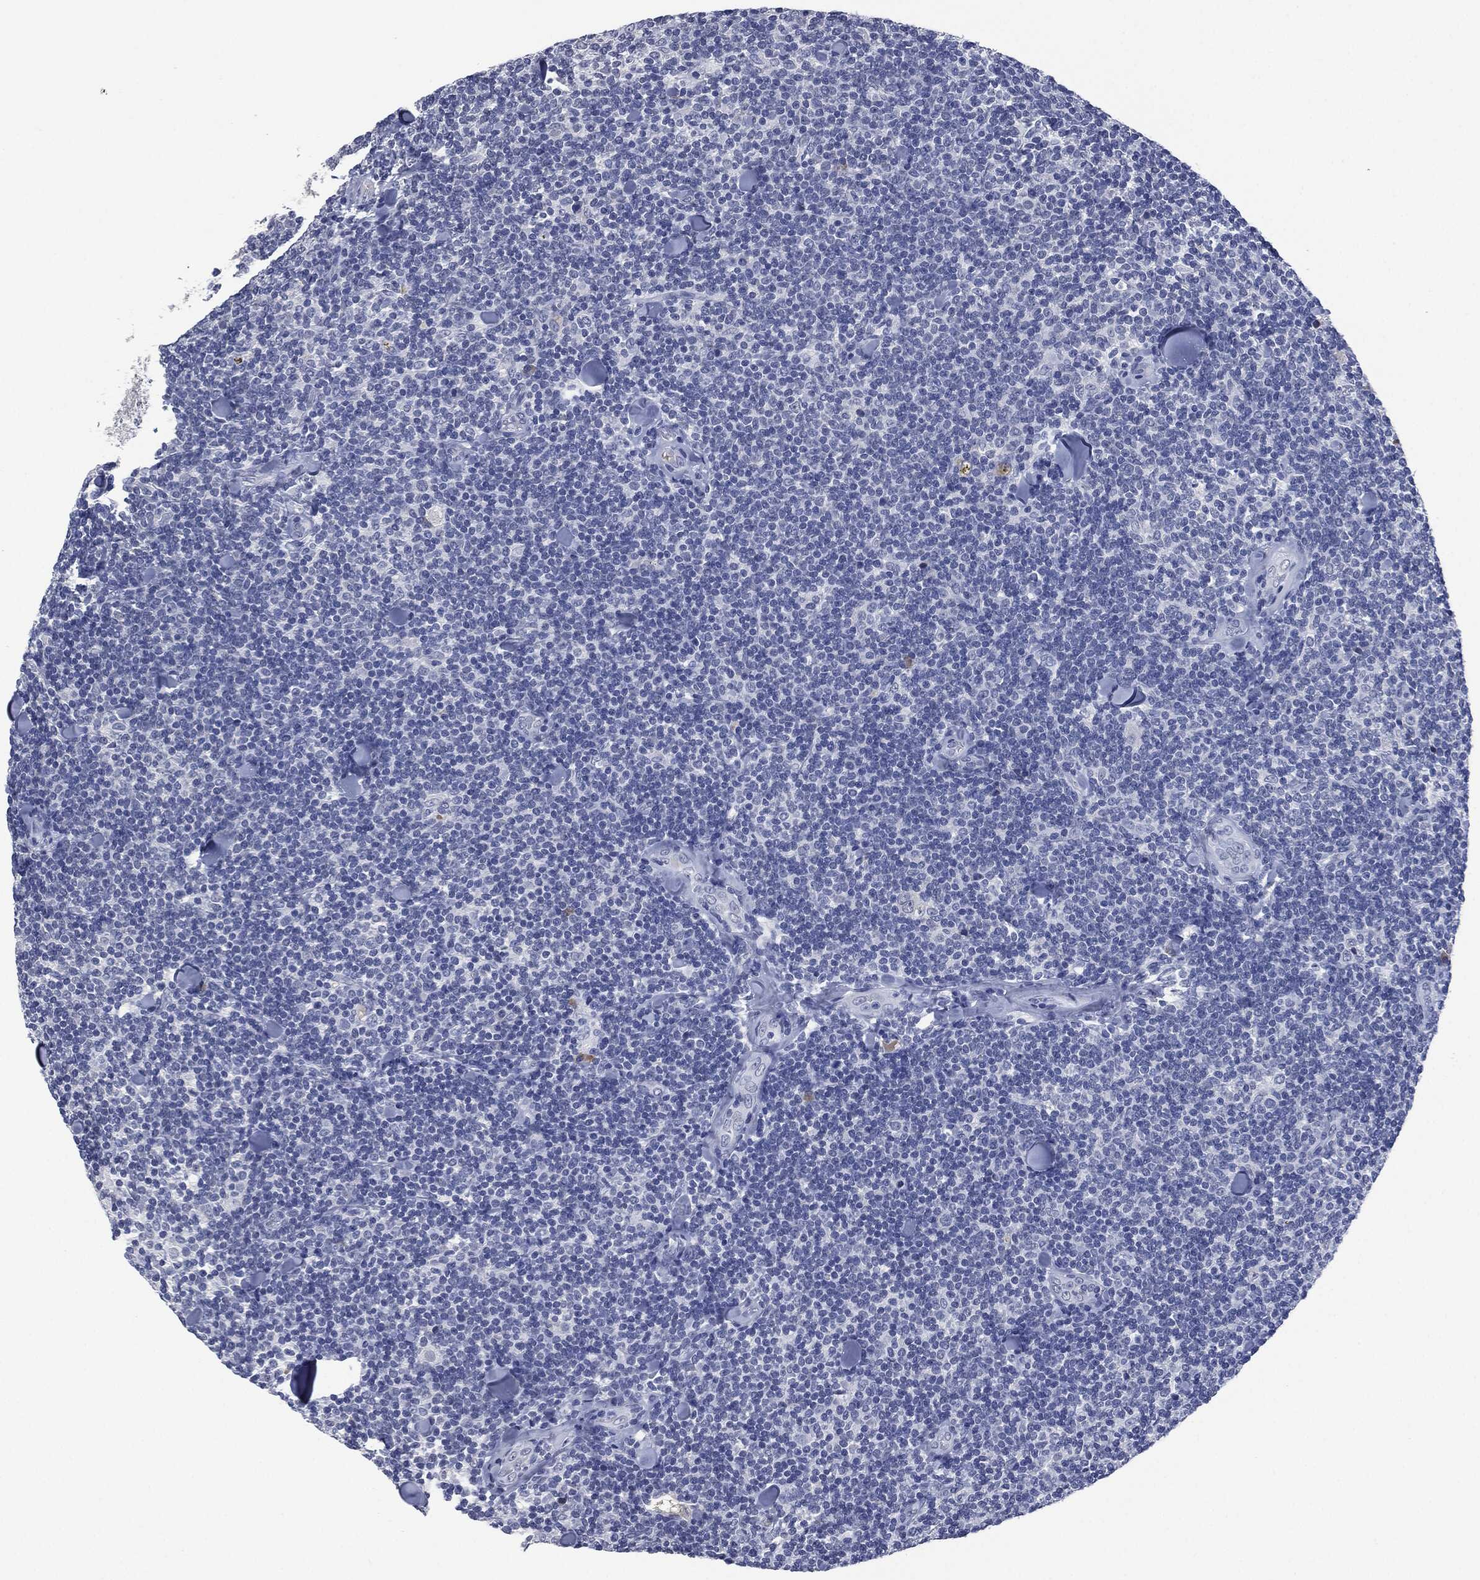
{"staining": {"intensity": "negative", "quantity": "none", "location": "none"}, "tissue": "lymphoma", "cell_type": "Tumor cells", "image_type": "cancer", "snomed": [{"axis": "morphology", "description": "Malignant lymphoma, non-Hodgkin's type, Low grade"}, {"axis": "topography", "description": "Lymph node"}], "caption": "Immunohistochemical staining of human low-grade malignant lymphoma, non-Hodgkin's type exhibits no significant expression in tumor cells. The staining is performed using DAB (3,3'-diaminobenzidine) brown chromogen with nuclei counter-stained in using hematoxylin.", "gene": "SIGLEC7", "patient": {"sex": "female", "age": 56}}